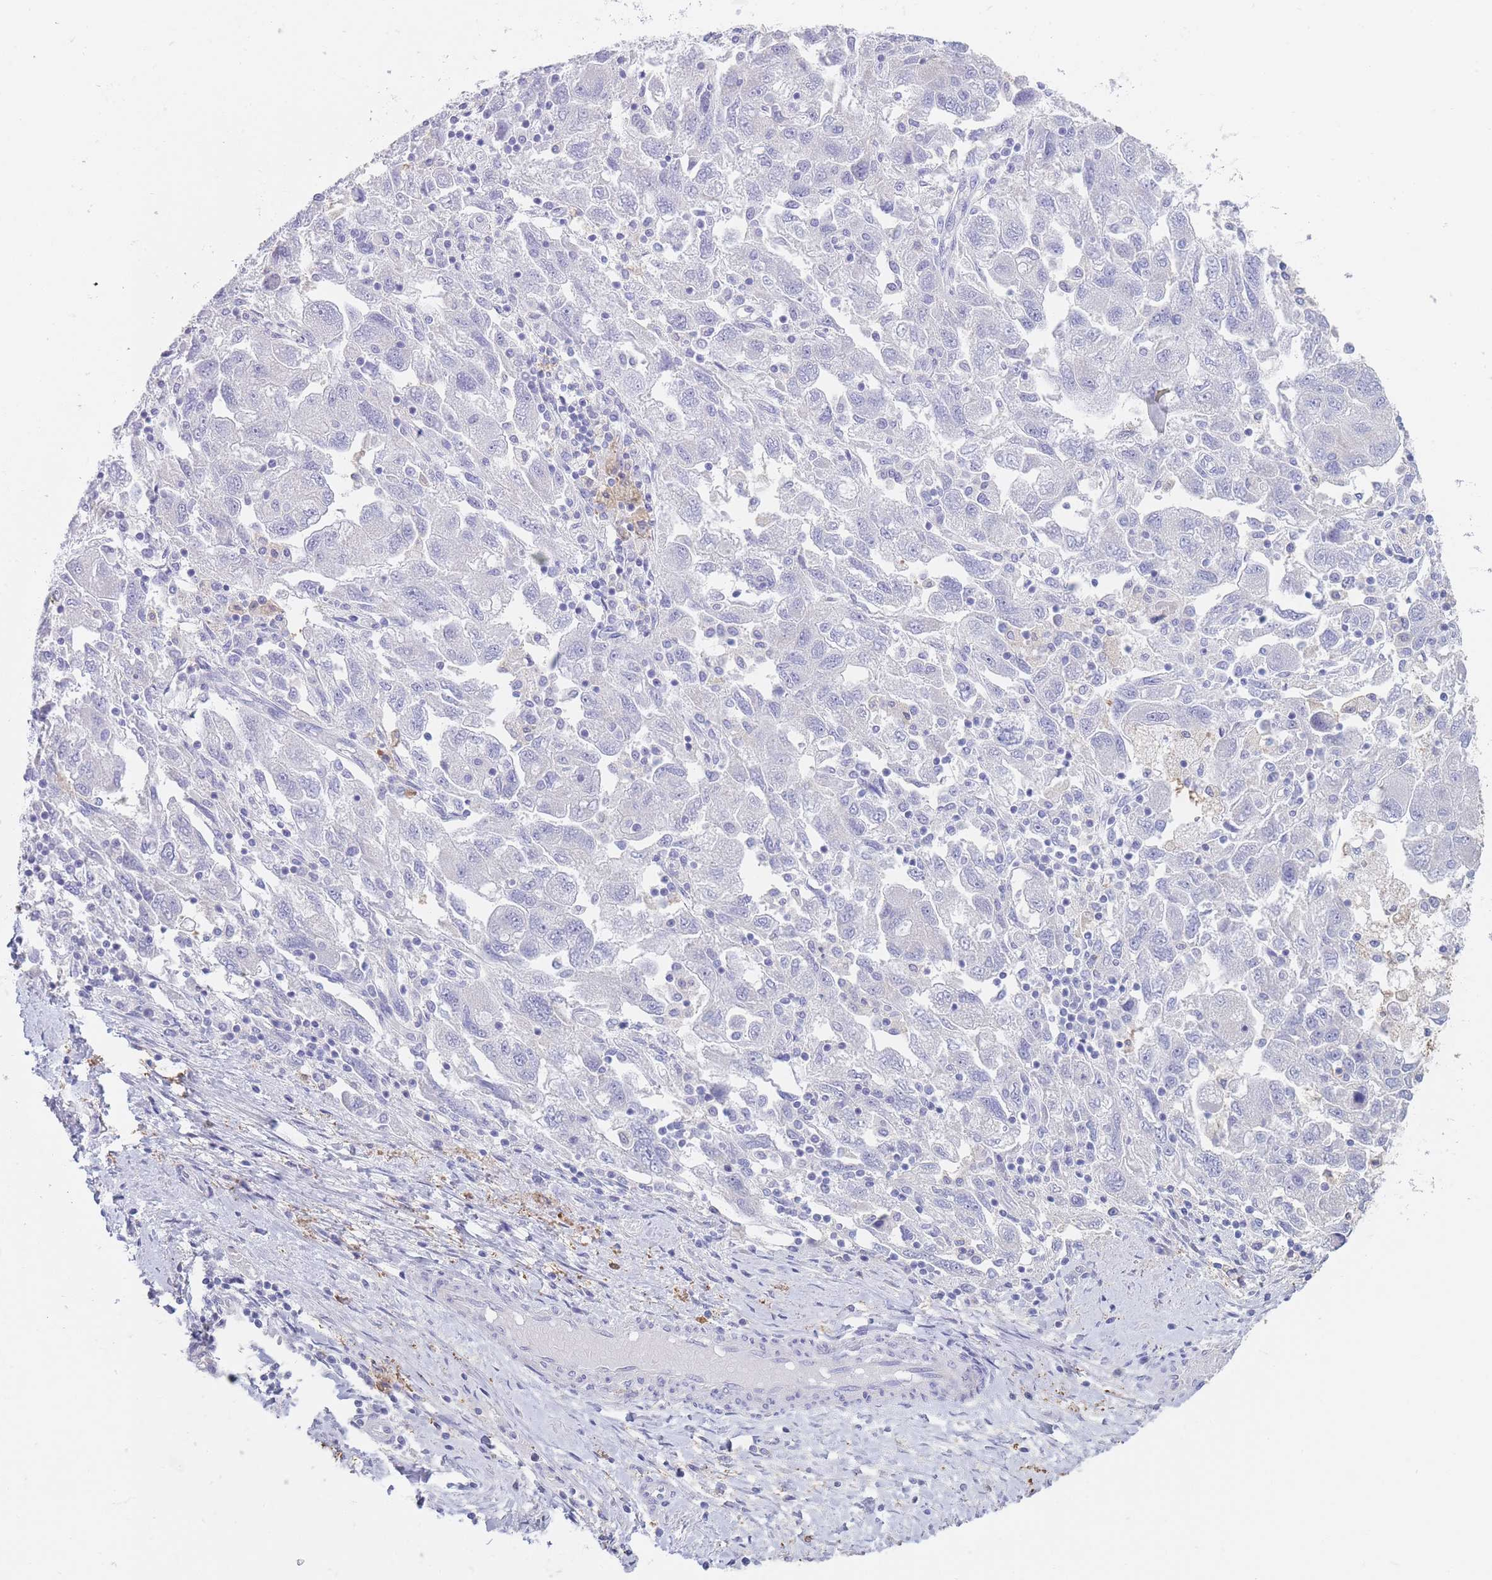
{"staining": {"intensity": "negative", "quantity": "none", "location": "none"}, "tissue": "ovarian cancer", "cell_type": "Tumor cells", "image_type": "cancer", "snomed": [{"axis": "morphology", "description": "Carcinoma, NOS"}, {"axis": "morphology", "description": "Cystadenocarcinoma, serous, NOS"}, {"axis": "topography", "description": "Ovary"}], "caption": "Ovarian cancer stained for a protein using immunohistochemistry (IHC) exhibits no positivity tumor cells.", "gene": "CD37", "patient": {"sex": "female", "age": 69}}